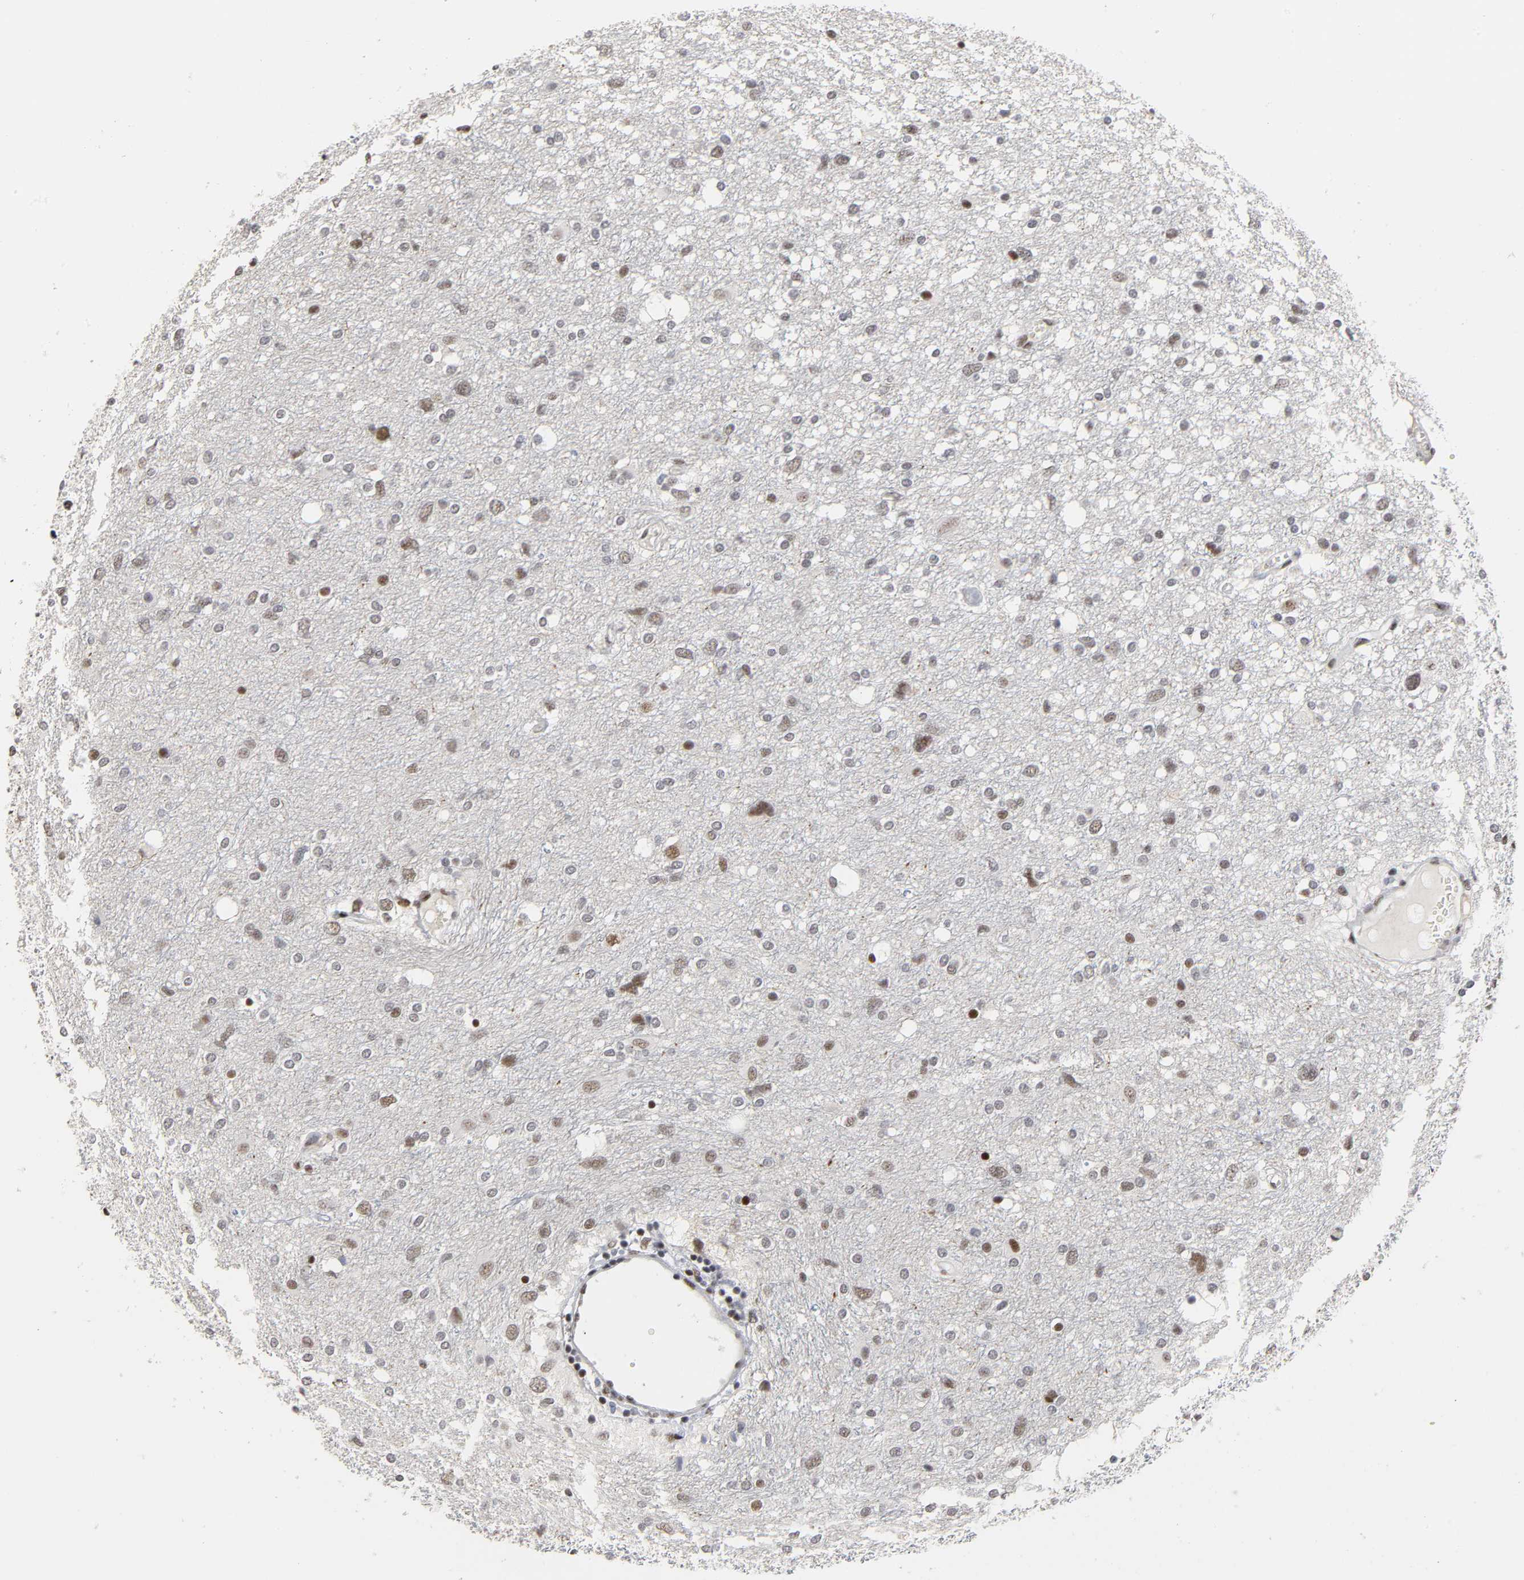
{"staining": {"intensity": "moderate", "quantity": "<25%", "location": "nuclear"}, "tissue": "glioma", "cell_type": "Tumor cells", "image_type": "cancer", "snomed": [{"axis": "morphology", "description": "Glioma, malignant, High grade"}, {"axis": "topography", "description": "Brain"}], "caption": "Immunohistochemistry (DAB) staining of glioma reveals moderate nuclear protein expression in approximately <25% of tumor cells.", "gene": "CREBBP", "patient": {"sex": "female", "age": 59}}